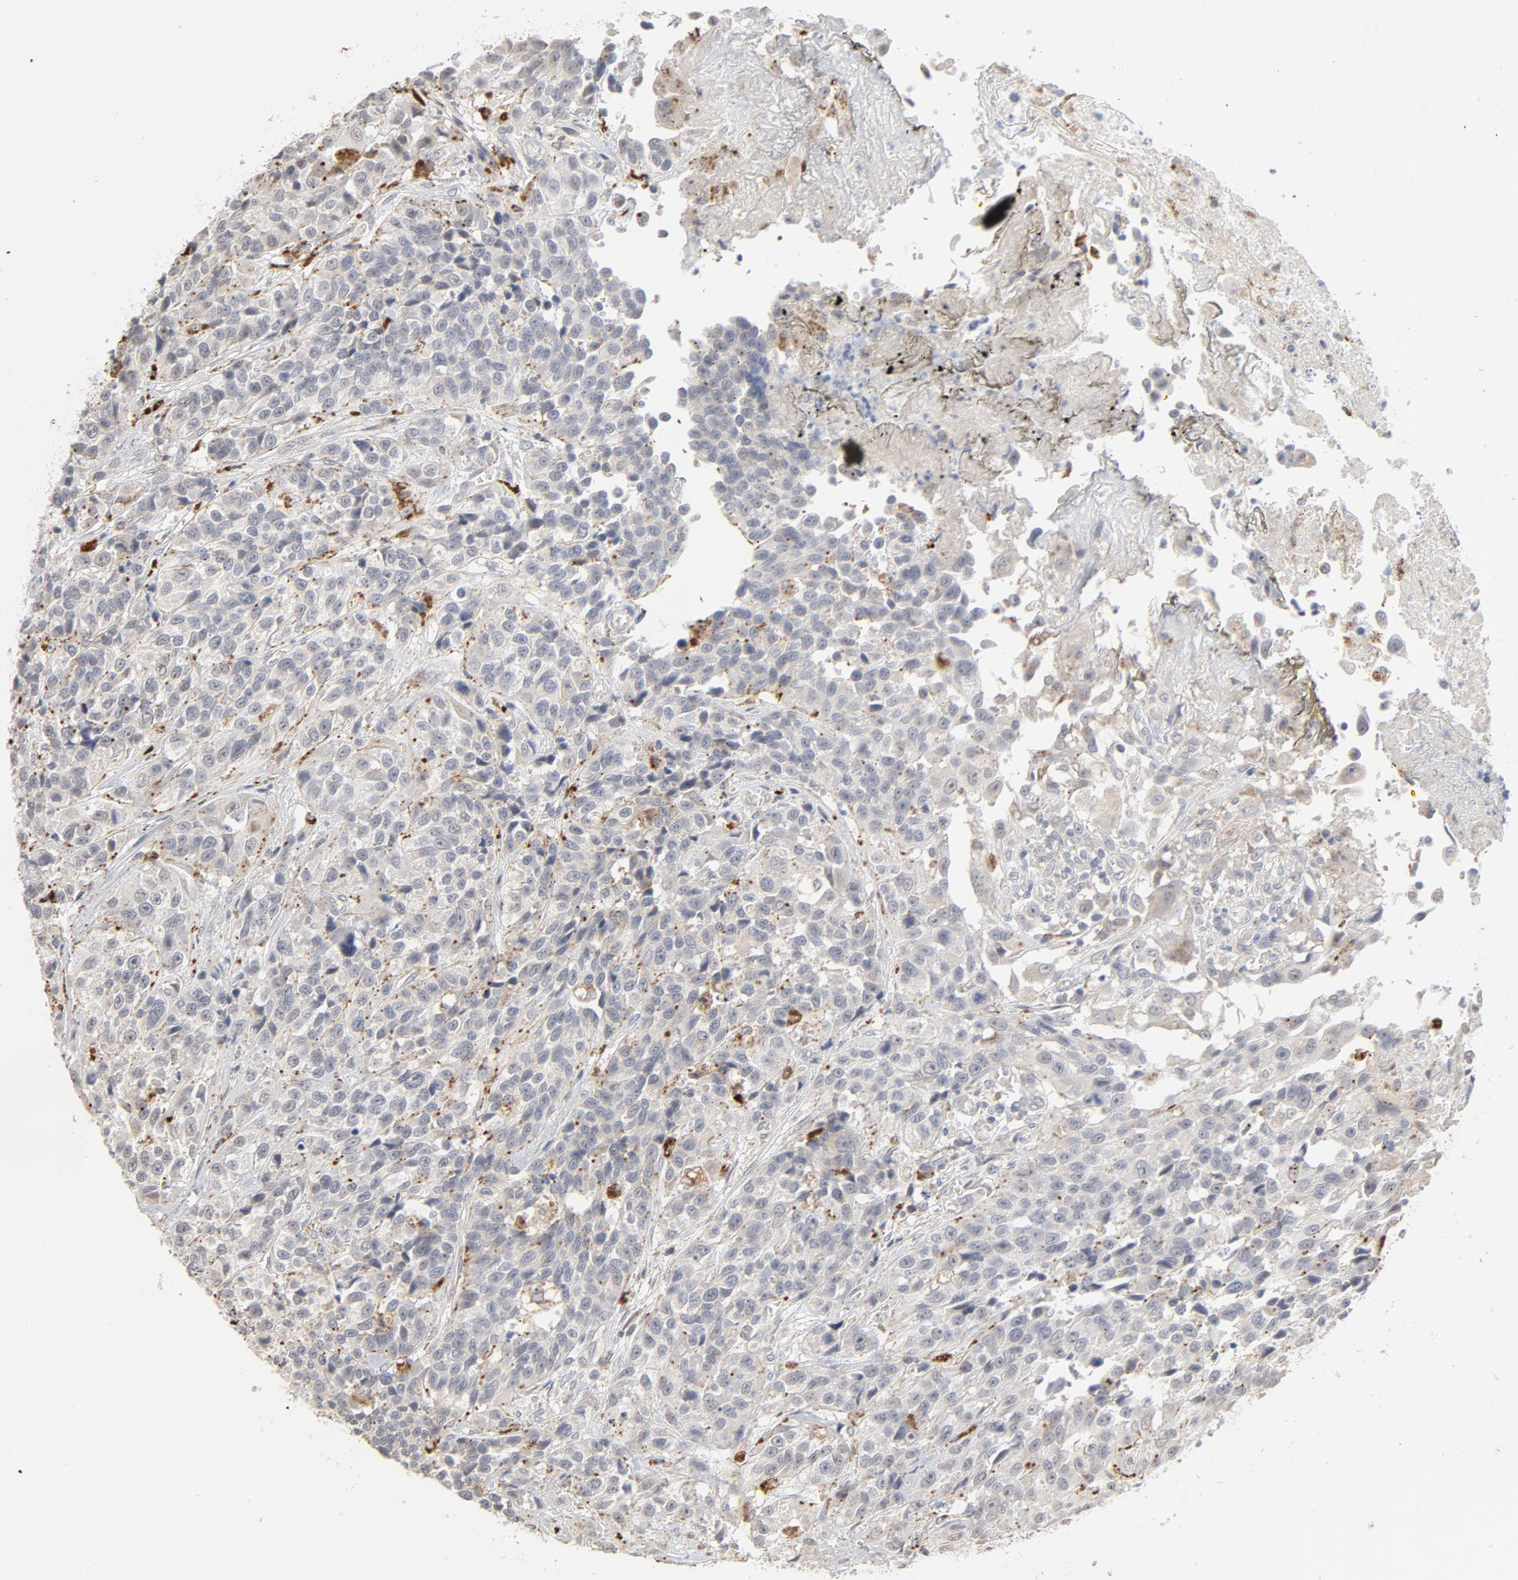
{"staining": {"intensity": "negative", "quantity": "none", "location": "none"}, "tissue": "urothelial cancer", "cell_type": "Tumor cells", "image_type": "cancer", "snomed": [{"axis": "morphology", "description": "Urothelial carcinoma, High grade"}, {"axis": "topography", "description": "Urinary bladder"}], "caption": "The IHC image has no significant positivity in tumor cells of high-grade urothelial carcinoma tissue. (DAB IHC, high magnification).", "gene": "POMT2", "patient": {"sex": "female", "age": 81}}